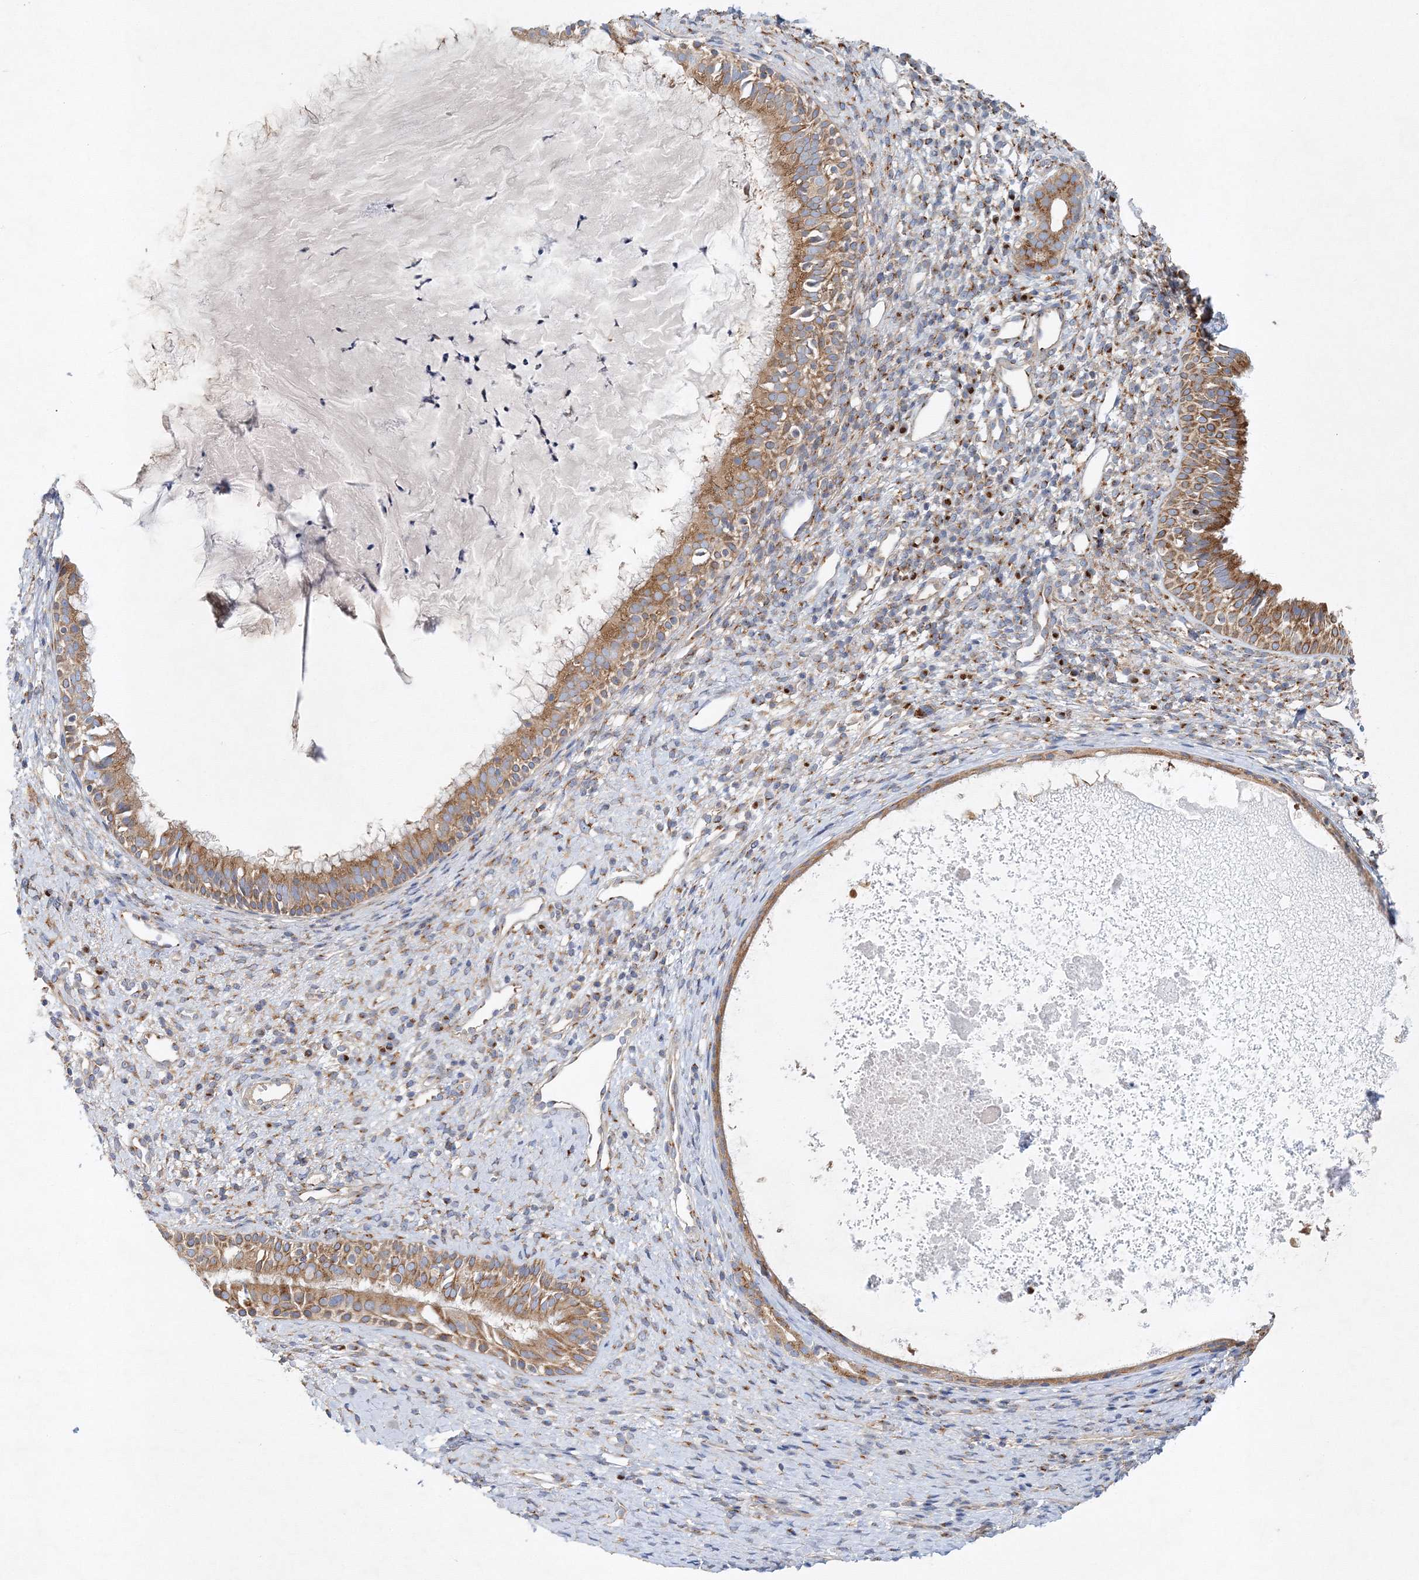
{"staining": {"intensity": "moderate", "quantity": ">75%", "location": "cytoplasmic/membranous"}, "tissue": "nasopharynx", "cell_type": "Respiratory epithelial cells", "image_type": "normal", "snomed": [{"axis": "morphology", "description": "Normal tissue, NOS"}, {"axis": "topography", "description": "Nasopharynx"}], "caption": "IHC image of unremarkable human nasopharynx stained for a protein (brown), which reveals medium levels of moderate cytoplasmic/membranous expression in approximately >75% of respiratory epithelial cells.", "gene": "SEC23IP", "patient": {"sex": "male", "age": 22}}